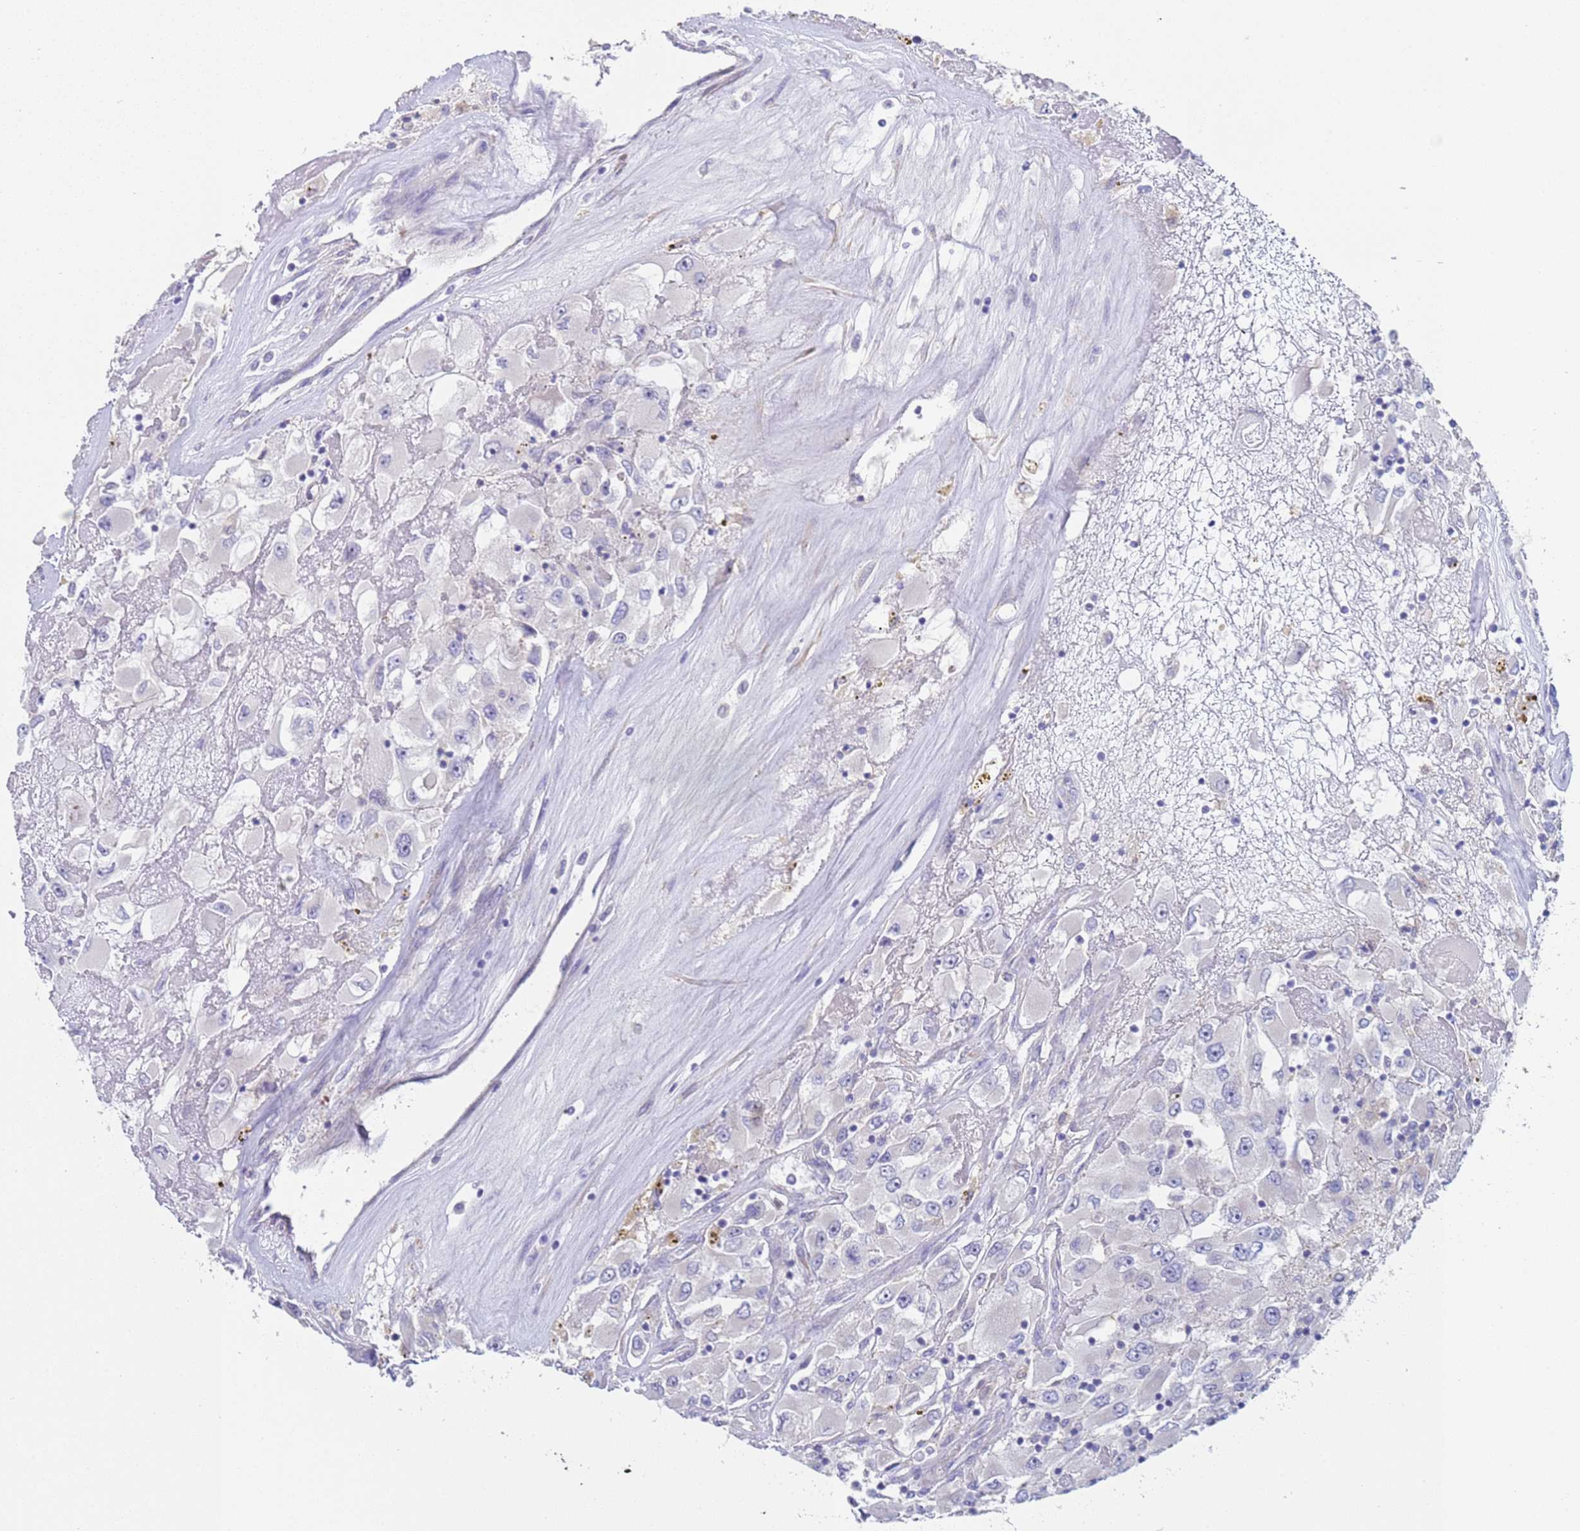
{"staining": {"intensity": "negative", "quantity": "none", "location": "none"}, "tissue": "renal cancer", "cell_type": "Tumor cells", "image_type": "cancer", "snomed": [{"axis": "morphology", "description": "Adenocarcinoma, NOS"}, {"axis": "topography", "description": "Kidney"}], "caption": "There is no significant staining in tumor cells of renal cancer (adenocarcinoma).", "gene": "KBTBD3", "patient": {"sex": "female", "age": 52}}